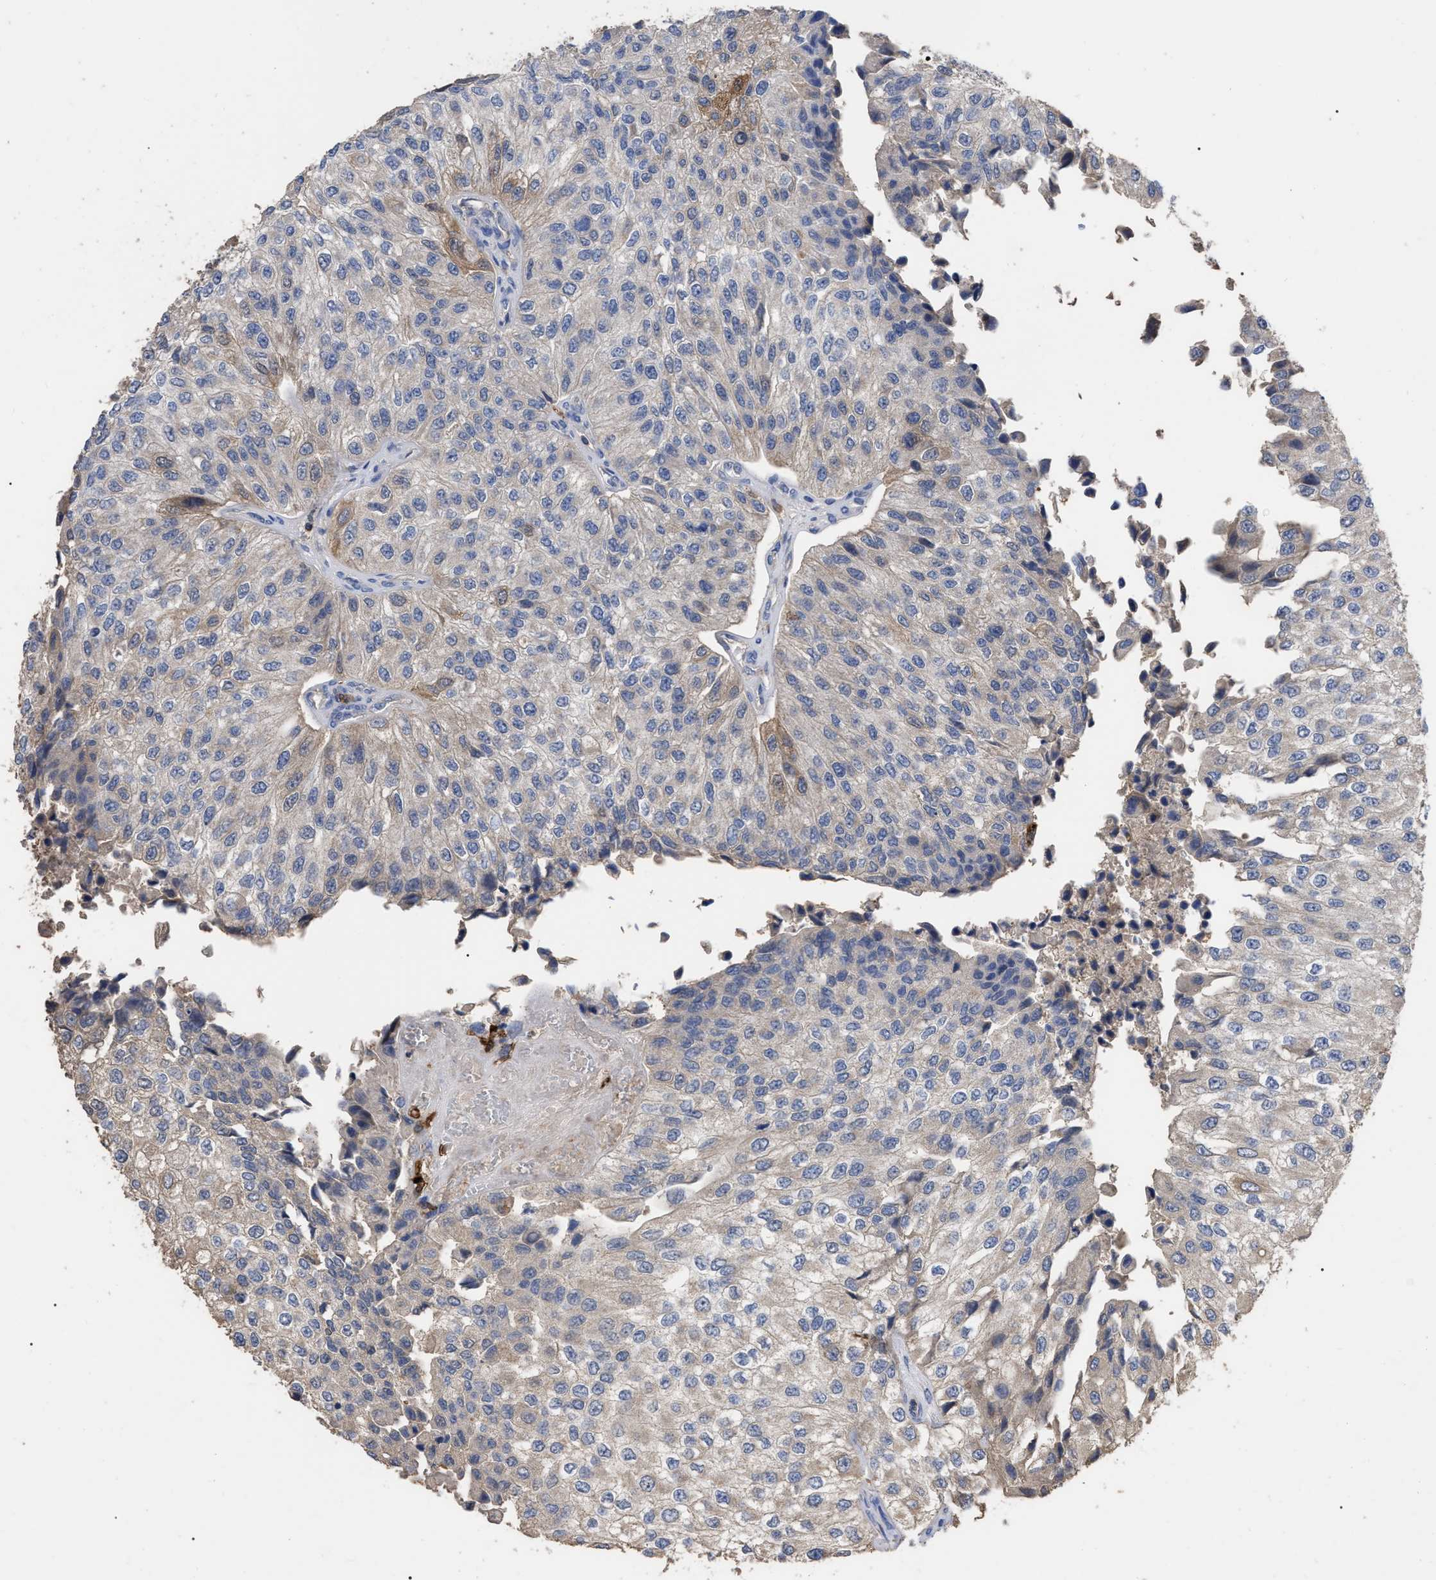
{"staining": {"intensity": "weak", "quantity": "25%-75%", "location": "cytoplasmic/membranous"}, "tissue": "urothelial cancer", "cell_type": "Tumor cells", "image_type": "cancer", "snomed": [{"axis": "morphology", "description": "Urothelial carcinoma, High grade"}, {"axis": "topography", "description": "Kidney"}, {"axis": "topography", "description": "Urinary bladder"}], "caption": "The micrograph demonstrates a brown stain indicating the presence of a protein in the cytoplasmic/membranous of tumor cells in high-grade urothelial carcinoma.", "gene": "GPR179", "patient": {"sex": "male", "age": 77}}